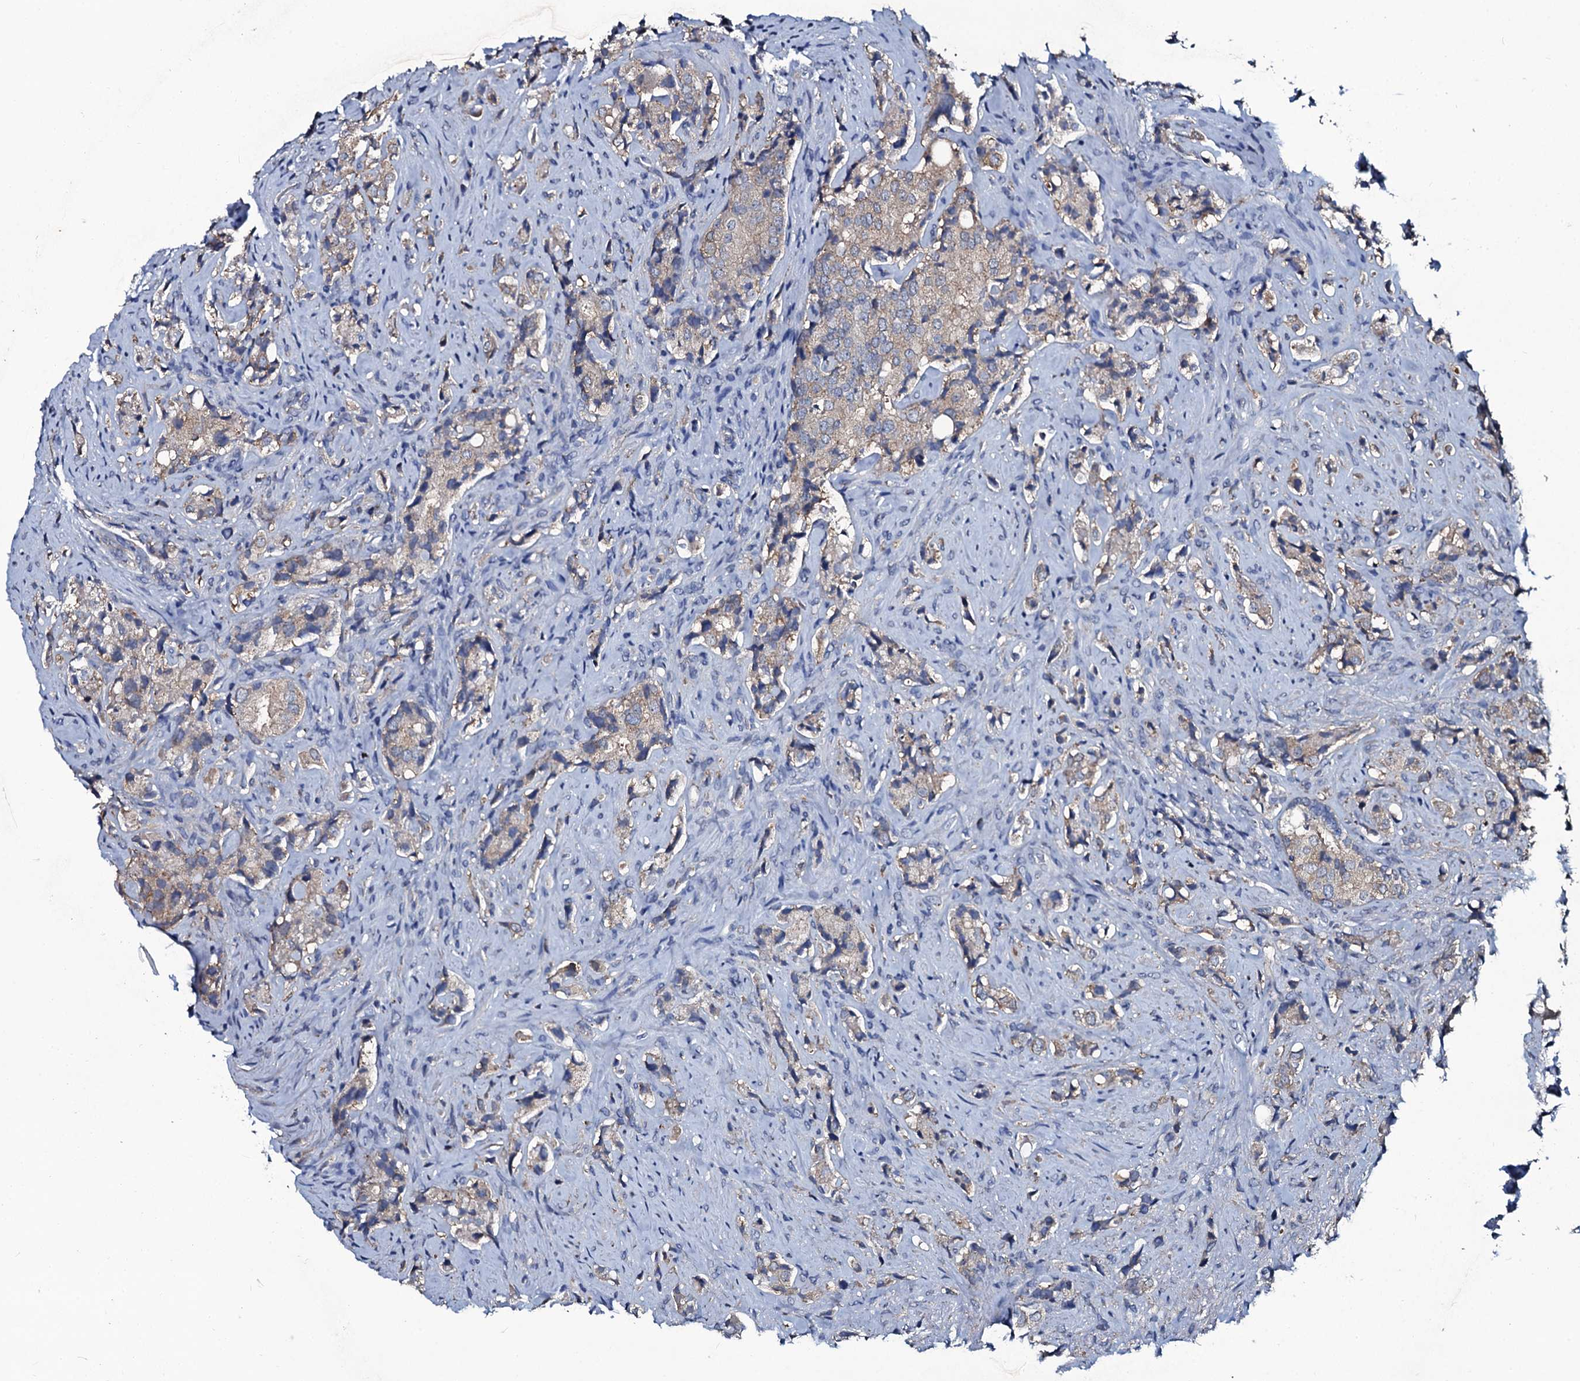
{"staining": {"intensity": "moderate", "quantity": ">75%", "location": "cytoplasmic/membranous"}, "tissue": "prostate cancer", "cell_type": "Tumor cells", "image_type": "cancer", "snomed": [{"axis": "morphology", "description": "Adenocarcinoma, High grade"}, {"axis": "topography", "description": "Prostate"}], "caption": "Tumor cells show moderate cytoplasmic/membranous positivity in about >75% of cells in prostate cancer (high-grade adenocarcinoma). (Stains: DAB in brown, nuclei in blue, Microscopy: brightfield microscopy at high magnification).", "gene": "USPL1", "patient": {"sex": "male", "age": 65}}